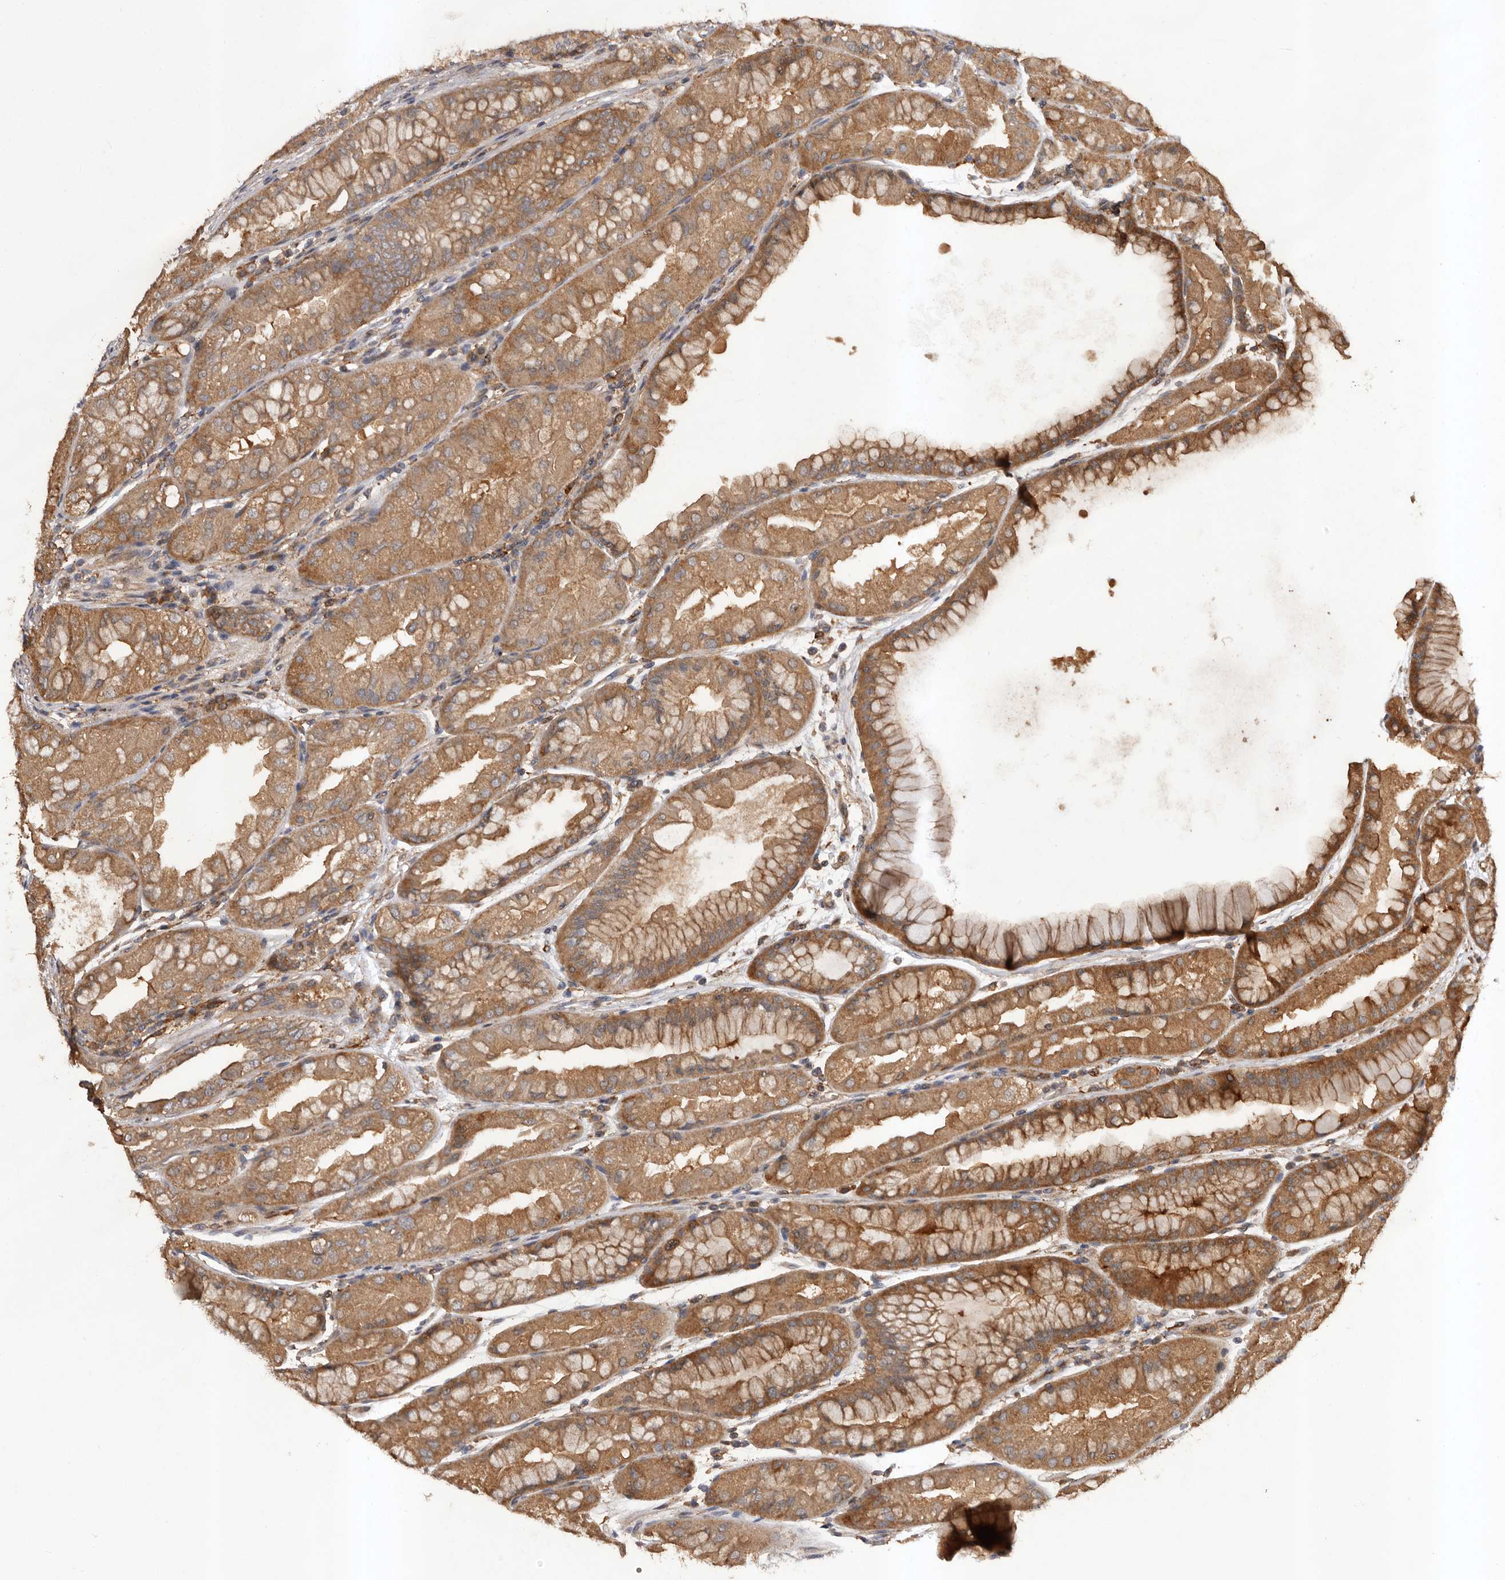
{"staining": {"intensity": "moderate", "quantity": ">75%", "location": "cytoplasmic/membranous"}, "tissue": "stomach", "cell_type": "Glandular cells", "image_type": "normal", "snomed": [{"axis": "morphology", "description": "Normal tissue, NOS"}, {"axis": "topography", "description": "Stomach, upper"}], "caption": "Human stomach stained with a brown dye demonstrates moderate cytoplasmic/membranous positive expression in about >75% of glandular cells.", "gene": "SLC22A3", "patient": {"sex": "male", "age": 47}}